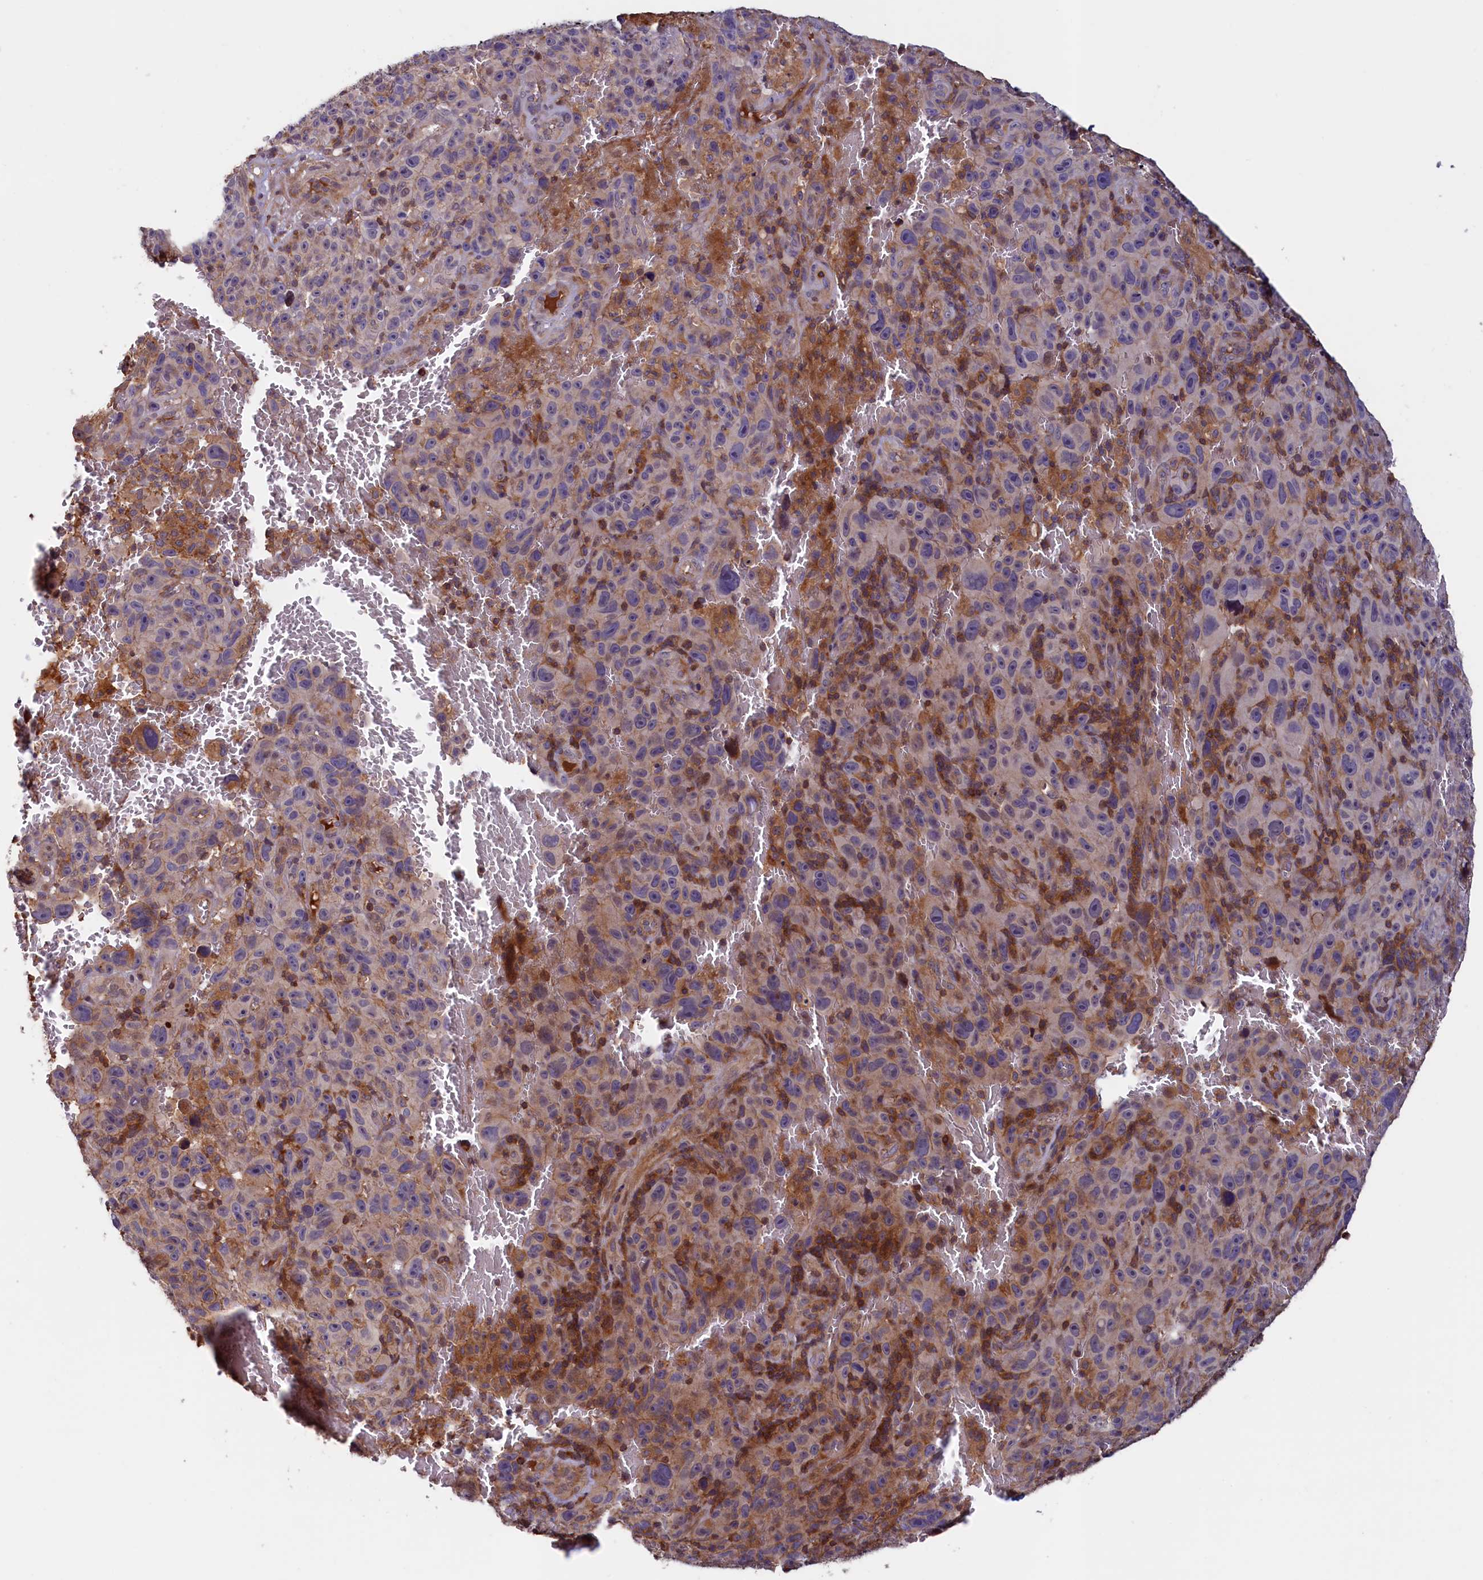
{"staining": {"intensity": "moderate", "quantity": "<25%", "location": "cytoplasmic/membranous"}, "tissue": "melanoma", "cell_type": "Tumor cells", "image_type": "cancer", "snomed": [{"axis": "morphology", "description": "Malignant melanoma, NOS"}, {"axis": "topography", "description": "Skin"}], "caption": "There is low levels of moderate cytoplasmic/membranous staining in tumor cells of melanoma, as demonstrated by immunohistochemical staining (brown color).", "gene": "DUOXA1", "patient": {"sex": "female", "age": 82}}